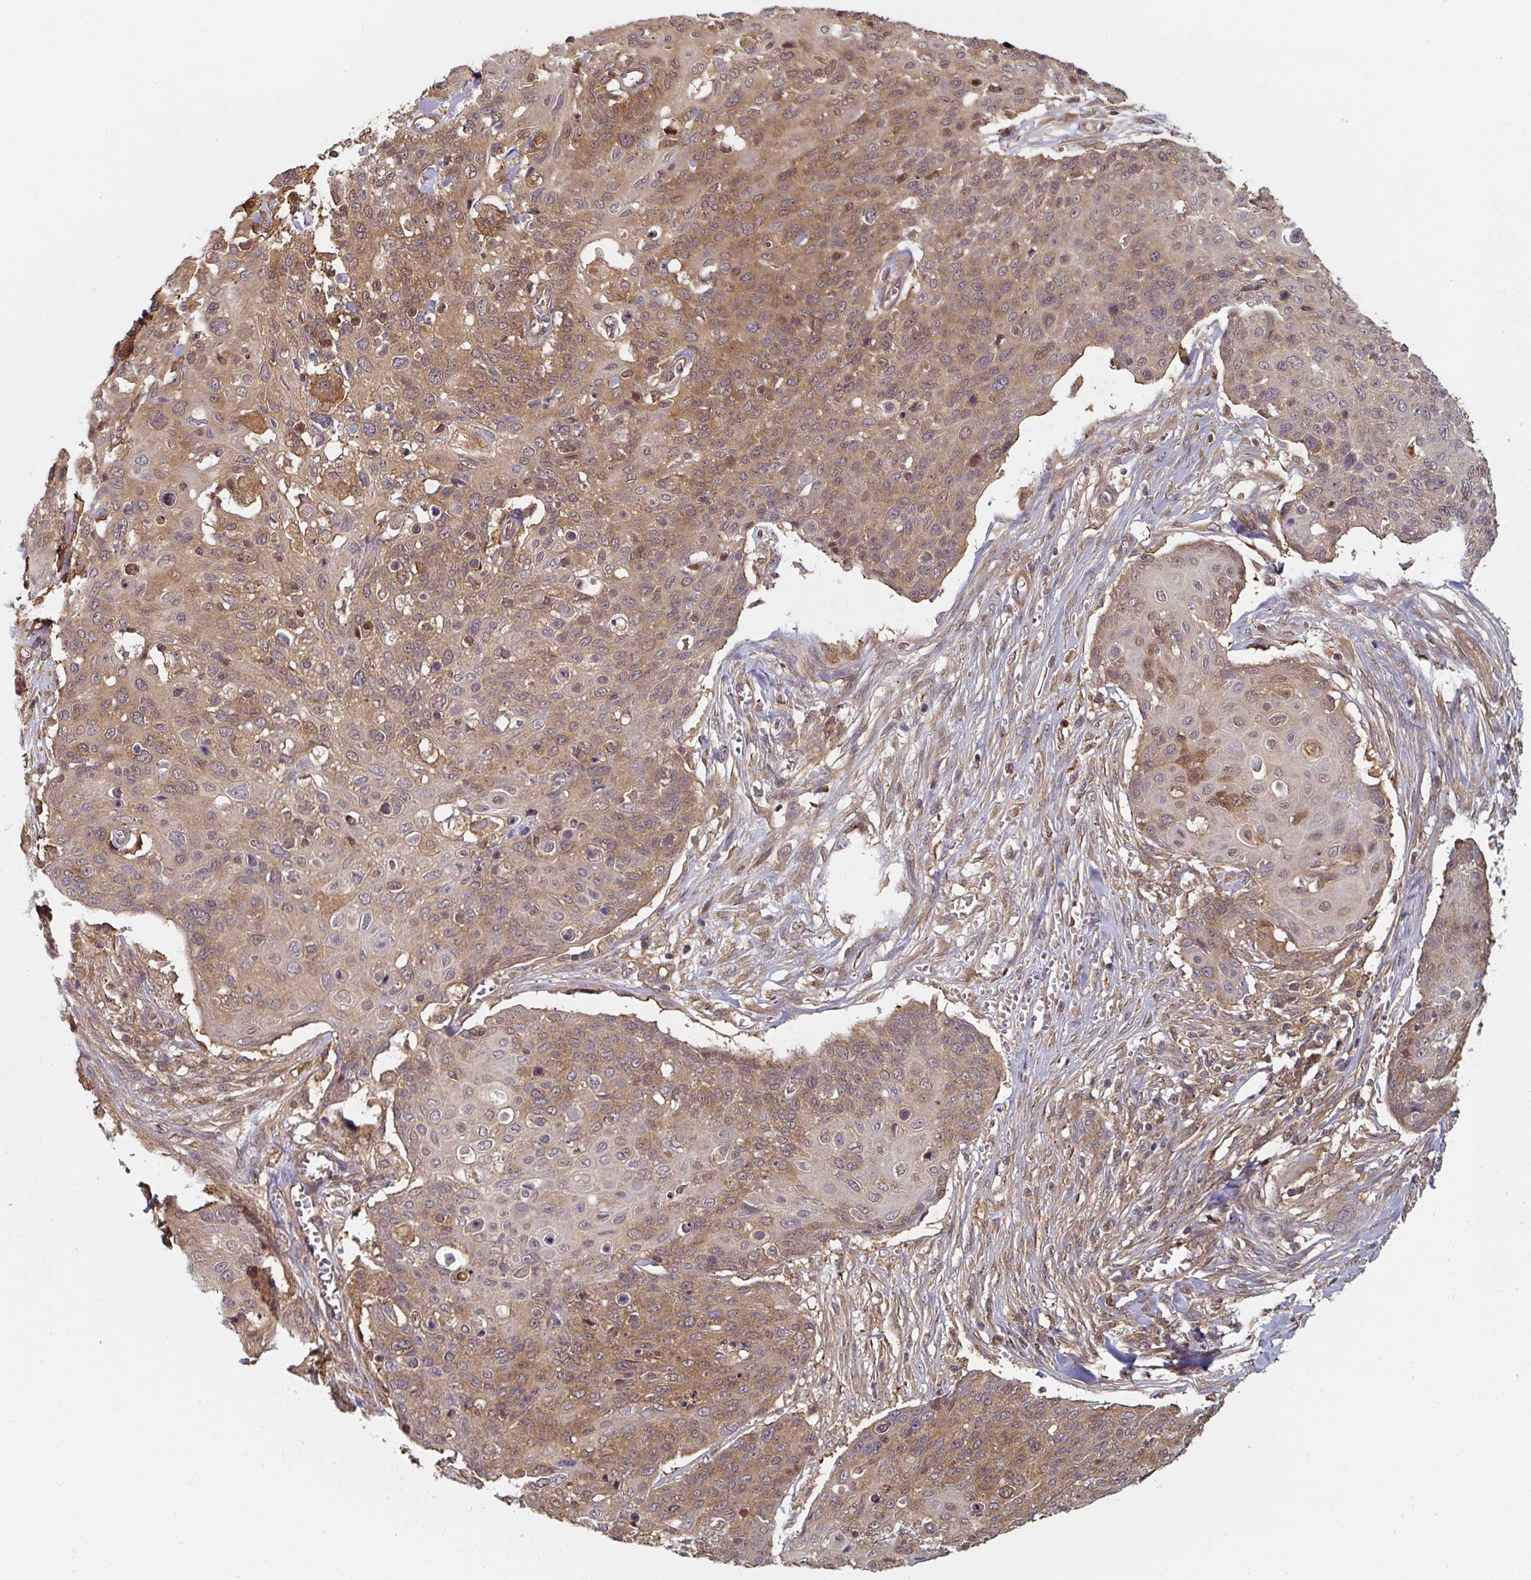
{"staining": {"intensity": "weak", "quantity": "25%-75%", "location": "cytoplasmic/membranous"}, "tissue": "skin cancer", "cell_type": "Tumor cells", "image_type": "cancer", "snomed": [{"axis": "morphology", "description": "Squamous cell carcinoma, NOS"}, {"axis": "topography", "description": "Skin"}, {"axis": "topography", "description": "Vulva"}], "caption": "A low amount of weak cytoplasmic/membranous staining is appreciated in approximately 25%-75% of tumor cells in skin cancer tissue. (IHC, brightfield microscopy, high magnification).", "gene": "ST13", "patient": {"sex": "female", "age": 85}}